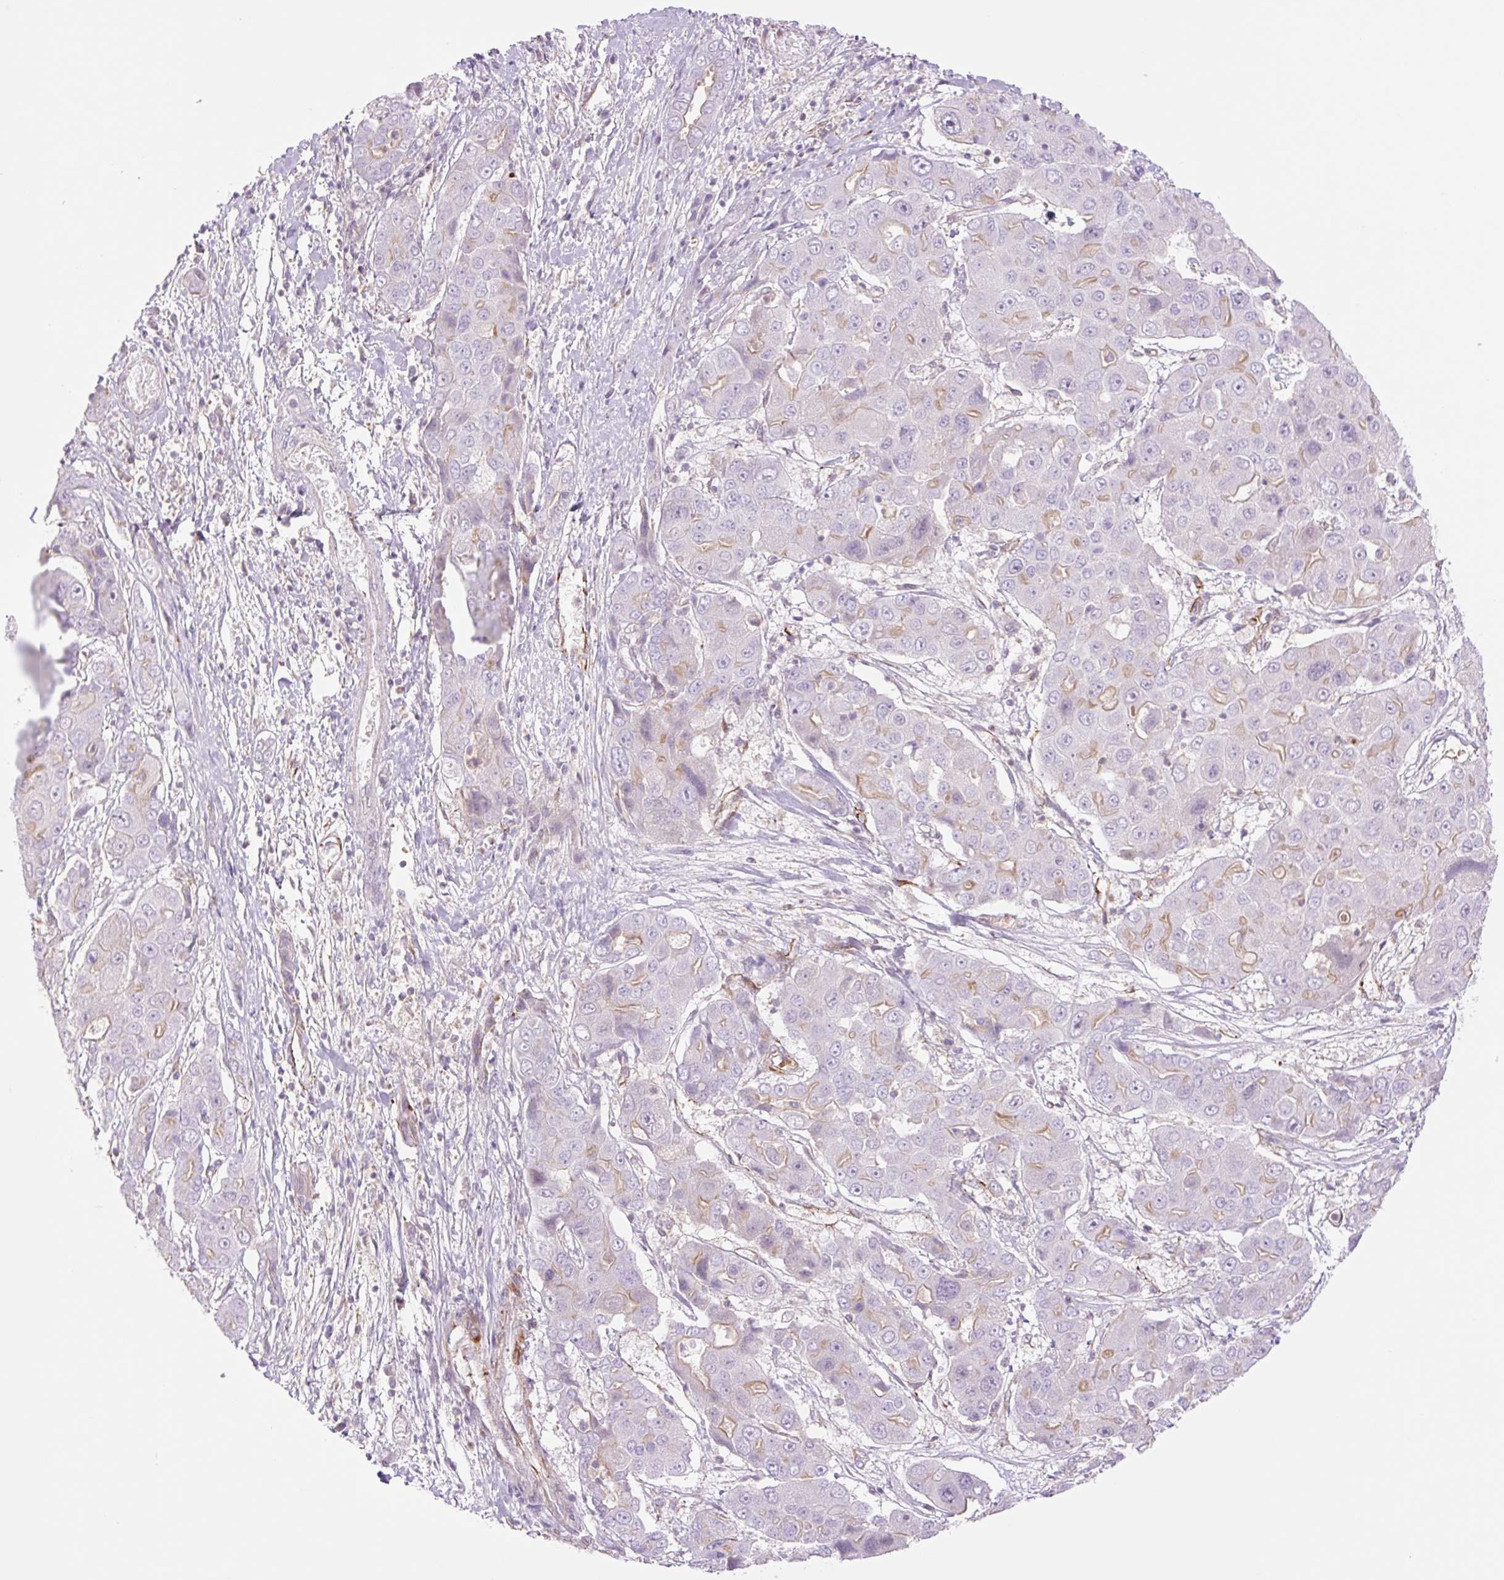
{"staining": {"intensity": "weak", "quantity": "<25%", "location": "cytoplasmic/membranous"}, "tissue": "liver cancer", "cell_type": "Tumor cells", "image_type": "cancer", "snomed": [{"axis": "morphology", "description": "Cholangiocarcinoma"}, {"axis": "topography", "description": "Liver"}], "caption": "This is an IHC histopathology image of human liver cancer (cholangiocarcinoma). There is no positivity in tumor cells.", "gene": "ZFYVE21", "patient": {"sex": "male", "age": 67}}